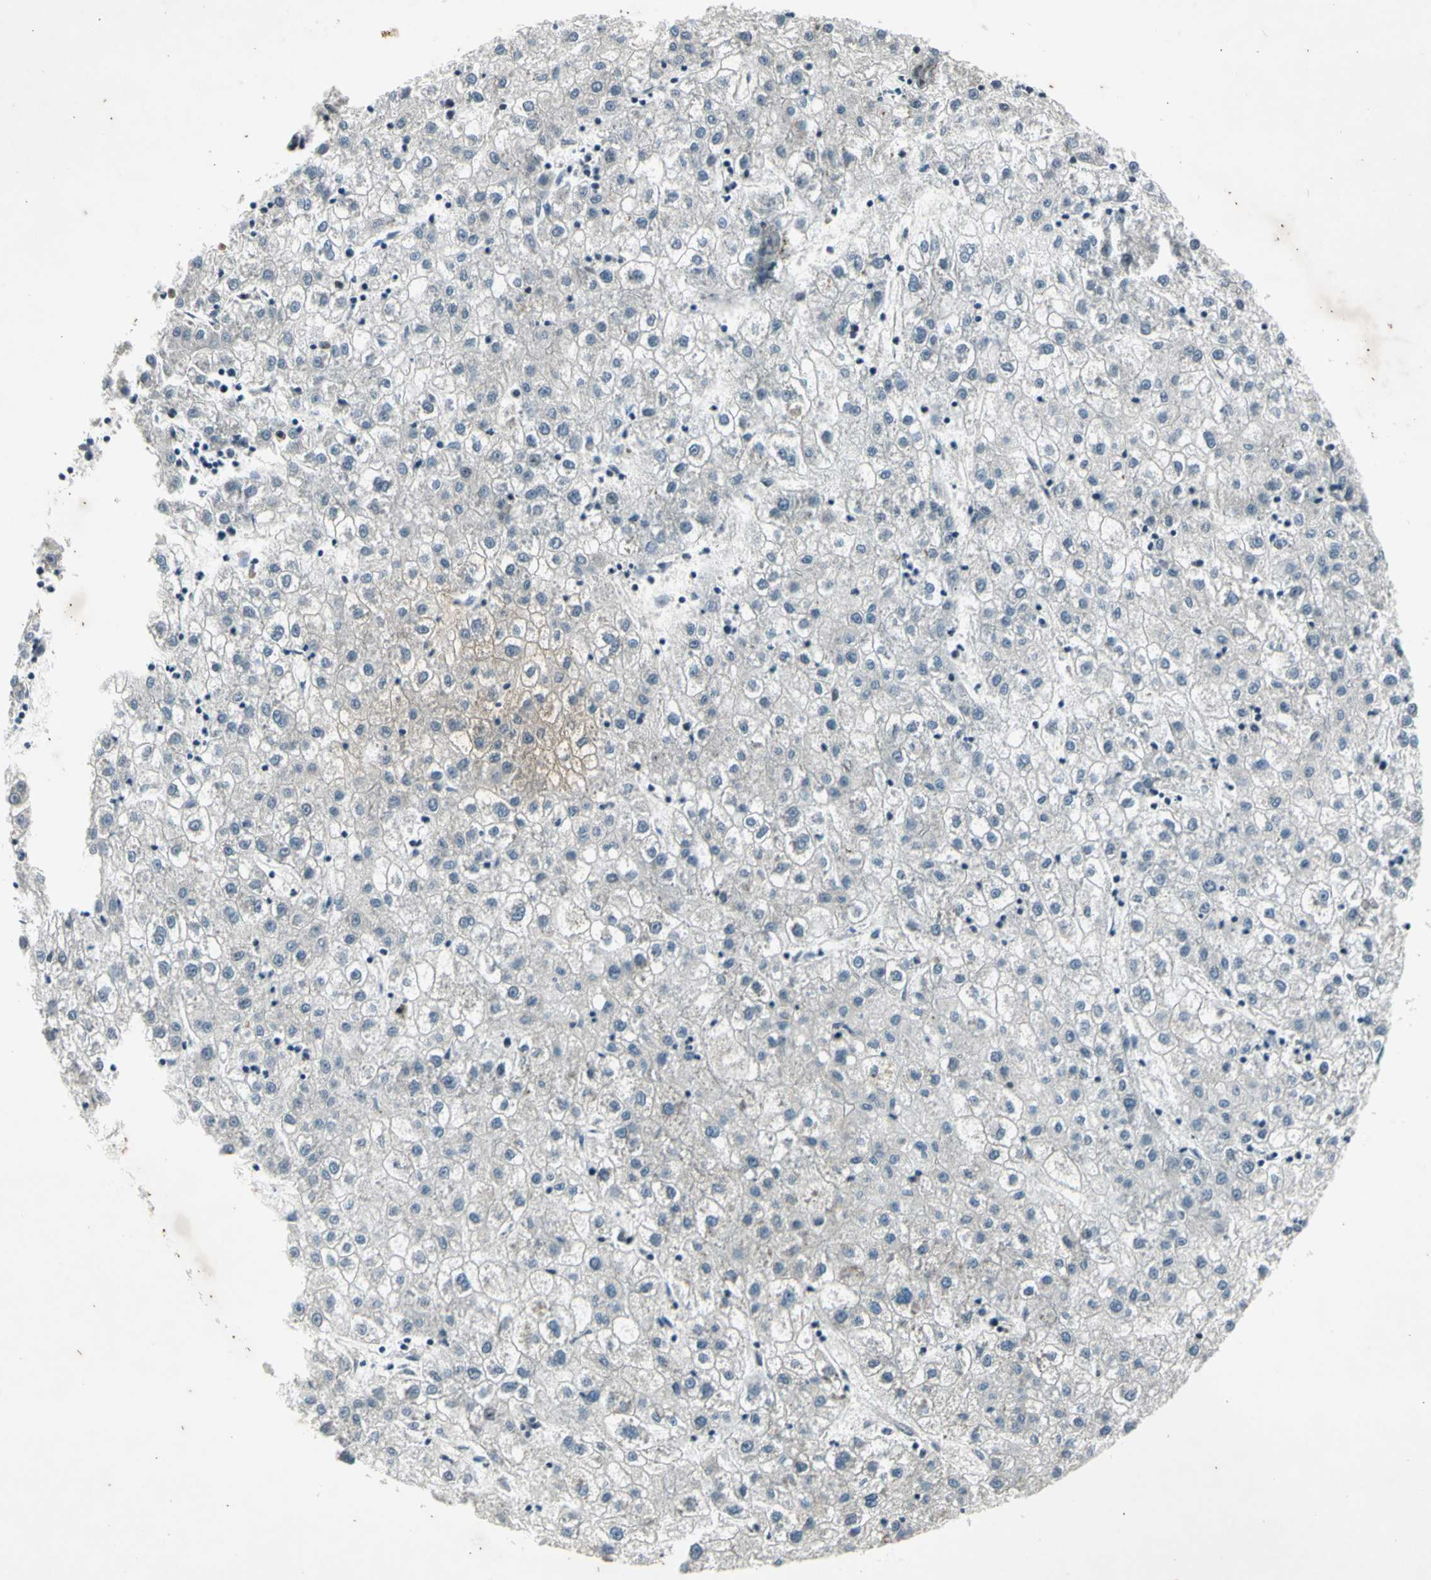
{"staining": {"intensity": "negative", "quantity": "none", "location": "none"}, "tissue": "liver cancer", "cell_type": "Tumor cells", "image_type": "cancer", "snomed": [{"axis": "morphology", "description": "Carcinoma, Hepatocellular, NOS"}, {"axis": "topography", "description": "Liver"}], "caption": "Human liver hepatocellular carcinoma stained for a protein using immunohistochemistry displays no positivity in tumor cells.", "gene": "EFNB2", "patient": {"sex": "male", "age": 72}}